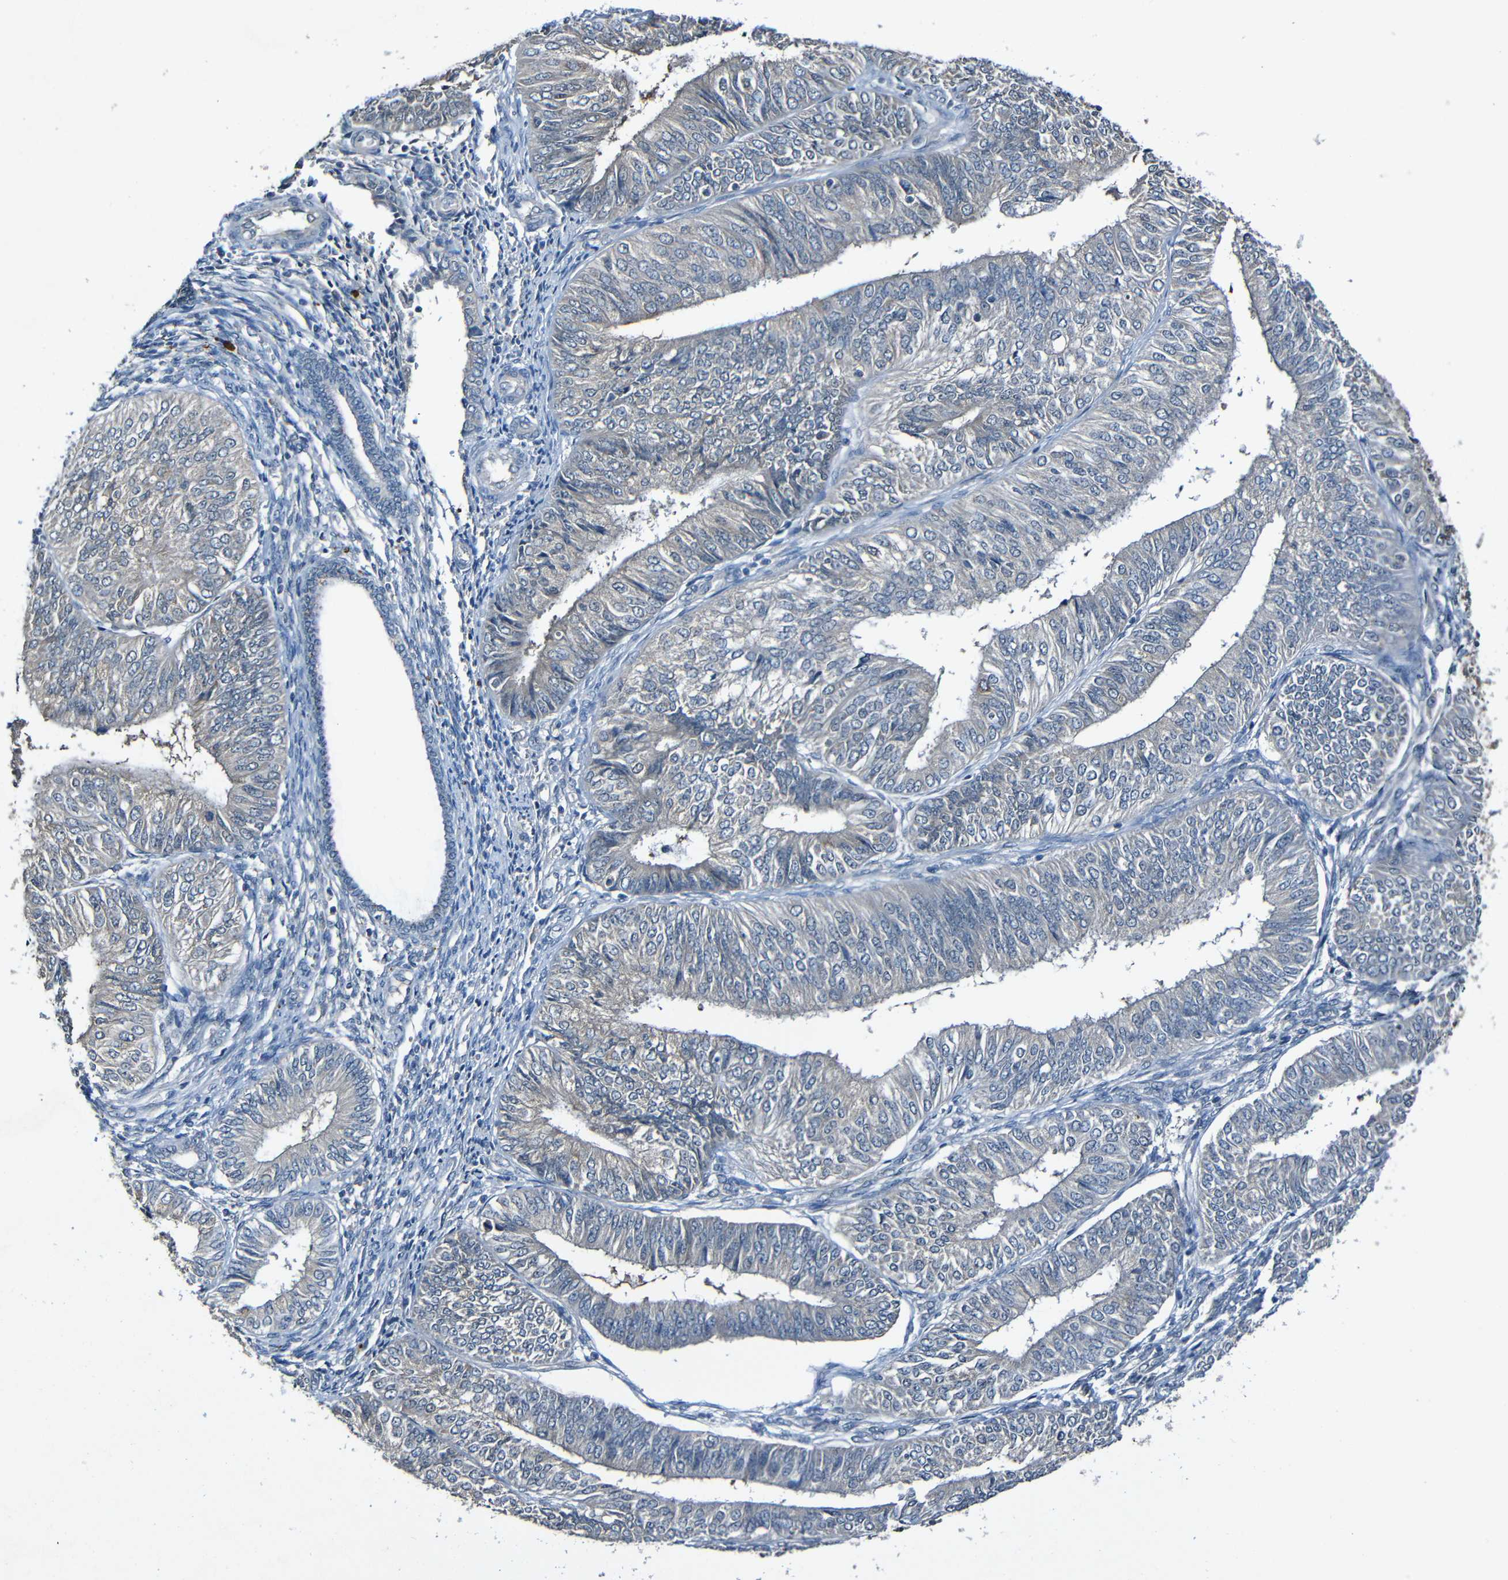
{"staining": {"intensity": "negative", "quantity": "none", "location": "none"}, "tissue": "endometrial cancer", "cell_type": "Tumor cells", "image_type": "cancer", "snomed": [{"axis": "morphology", "description": "Adenocarcinoma, NOS"}, {"axis": "topography", "description": "Endometrium"}], "caption": "This is an immunohistochemistry image of adenocarcinoma (endometrial). There is no positivity in tumor cells.", "gene": "LRRC70", "patient": {"sex": "female", "age": 58}}